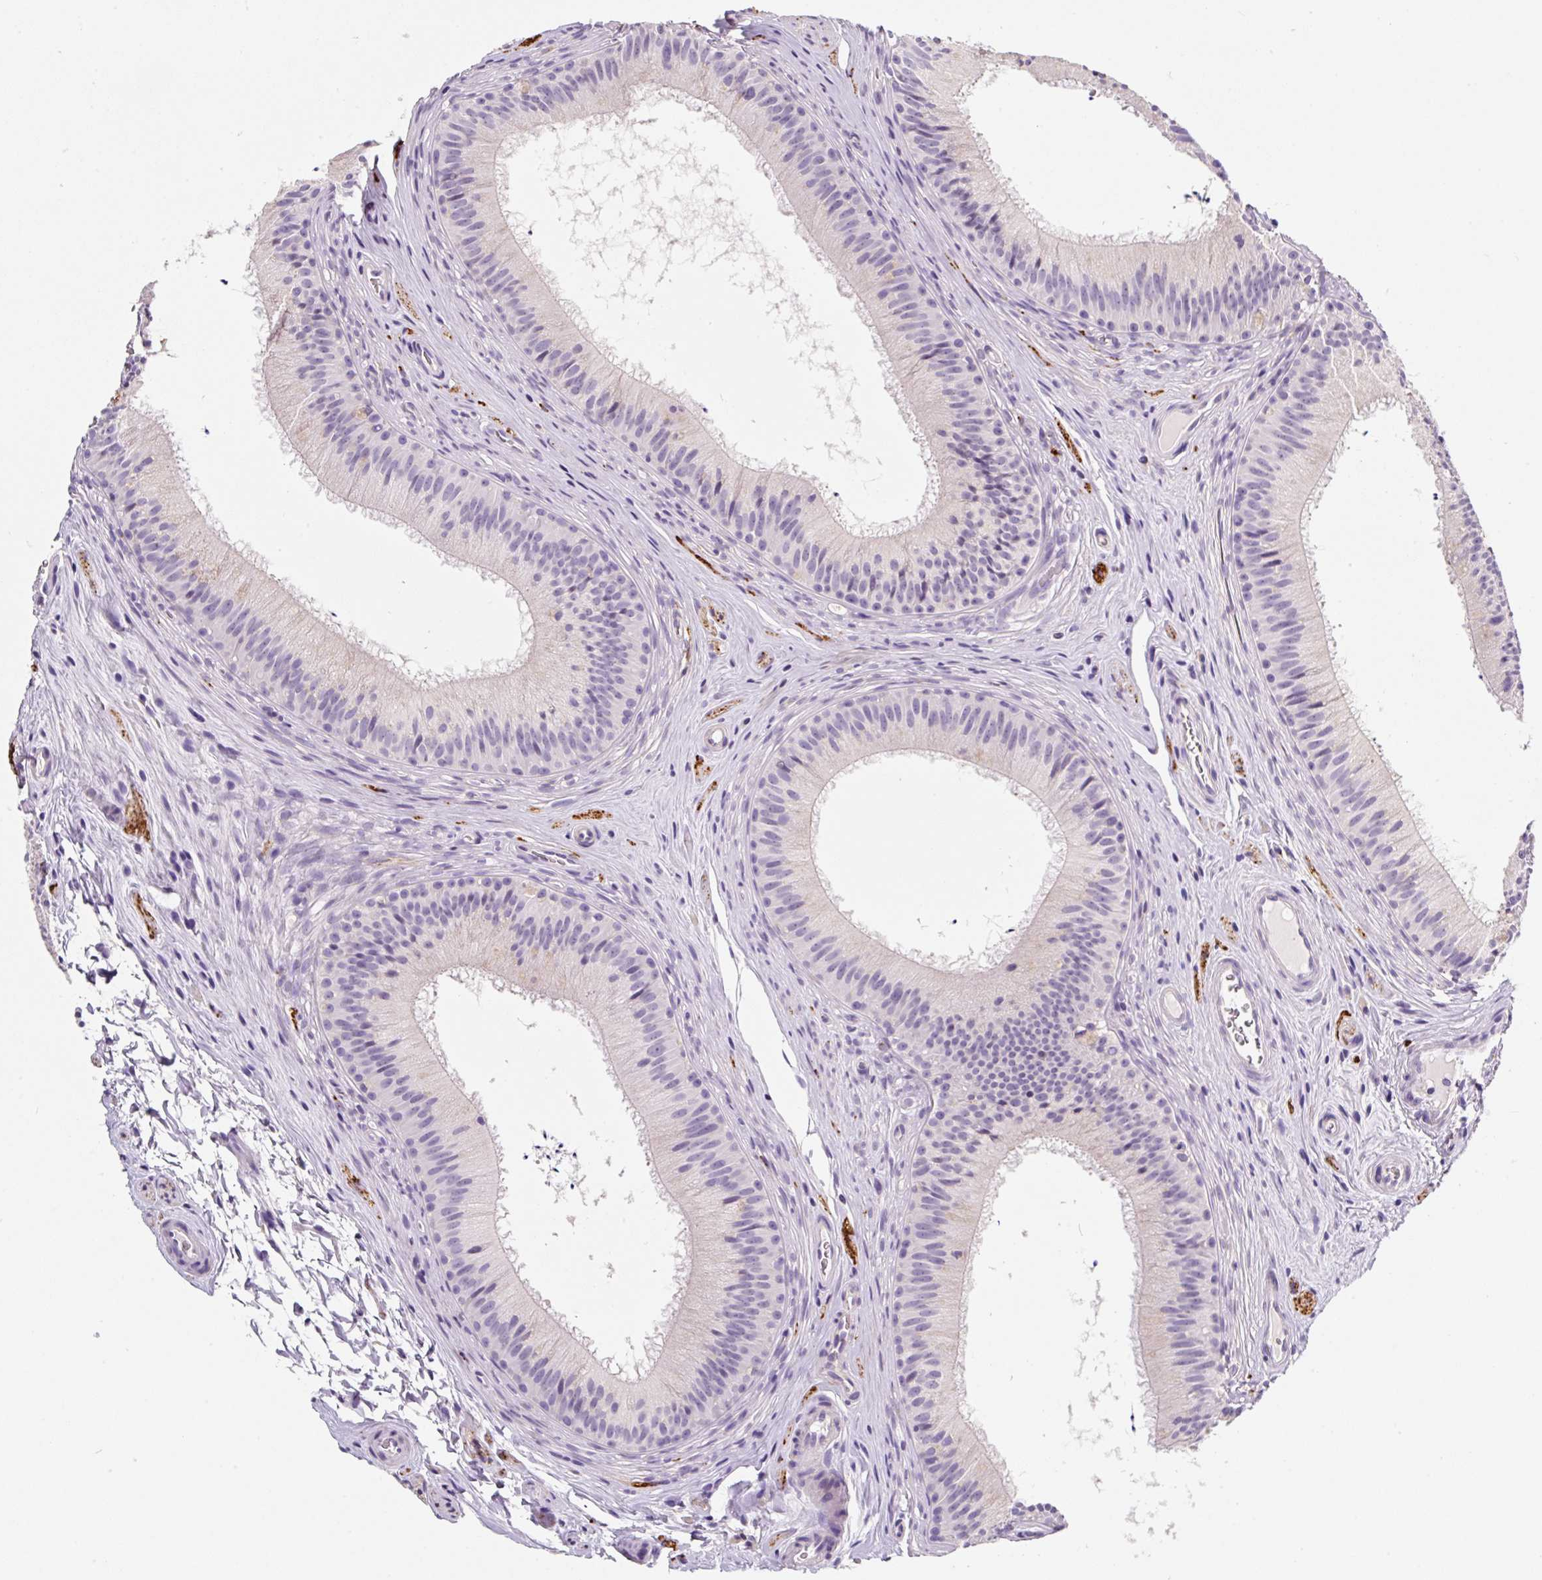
{"staining": {"intensity": "negative", "quantity": "none", "location": "none"}, "tissue": "epididymis", "cell_type": "Glandular cells", "image_type": "normal", "snomed": [{"axis": "morphology", "description": "Normal tissue, NOS"}, {"axis": "topography", "description": "Epididymis"}], "caption": "Immunohistochemistry micrograph of unremarkable epididymis: epididymis stained with DAB demonstrates no significant protein expression in glandular cells. (Stains: DAB IHC with hematoxylin counter stain, Microscopy: brightfield microscopy at high magnification).", "gene": "SYP", "patient": {"sex": "male", "age": 24}}